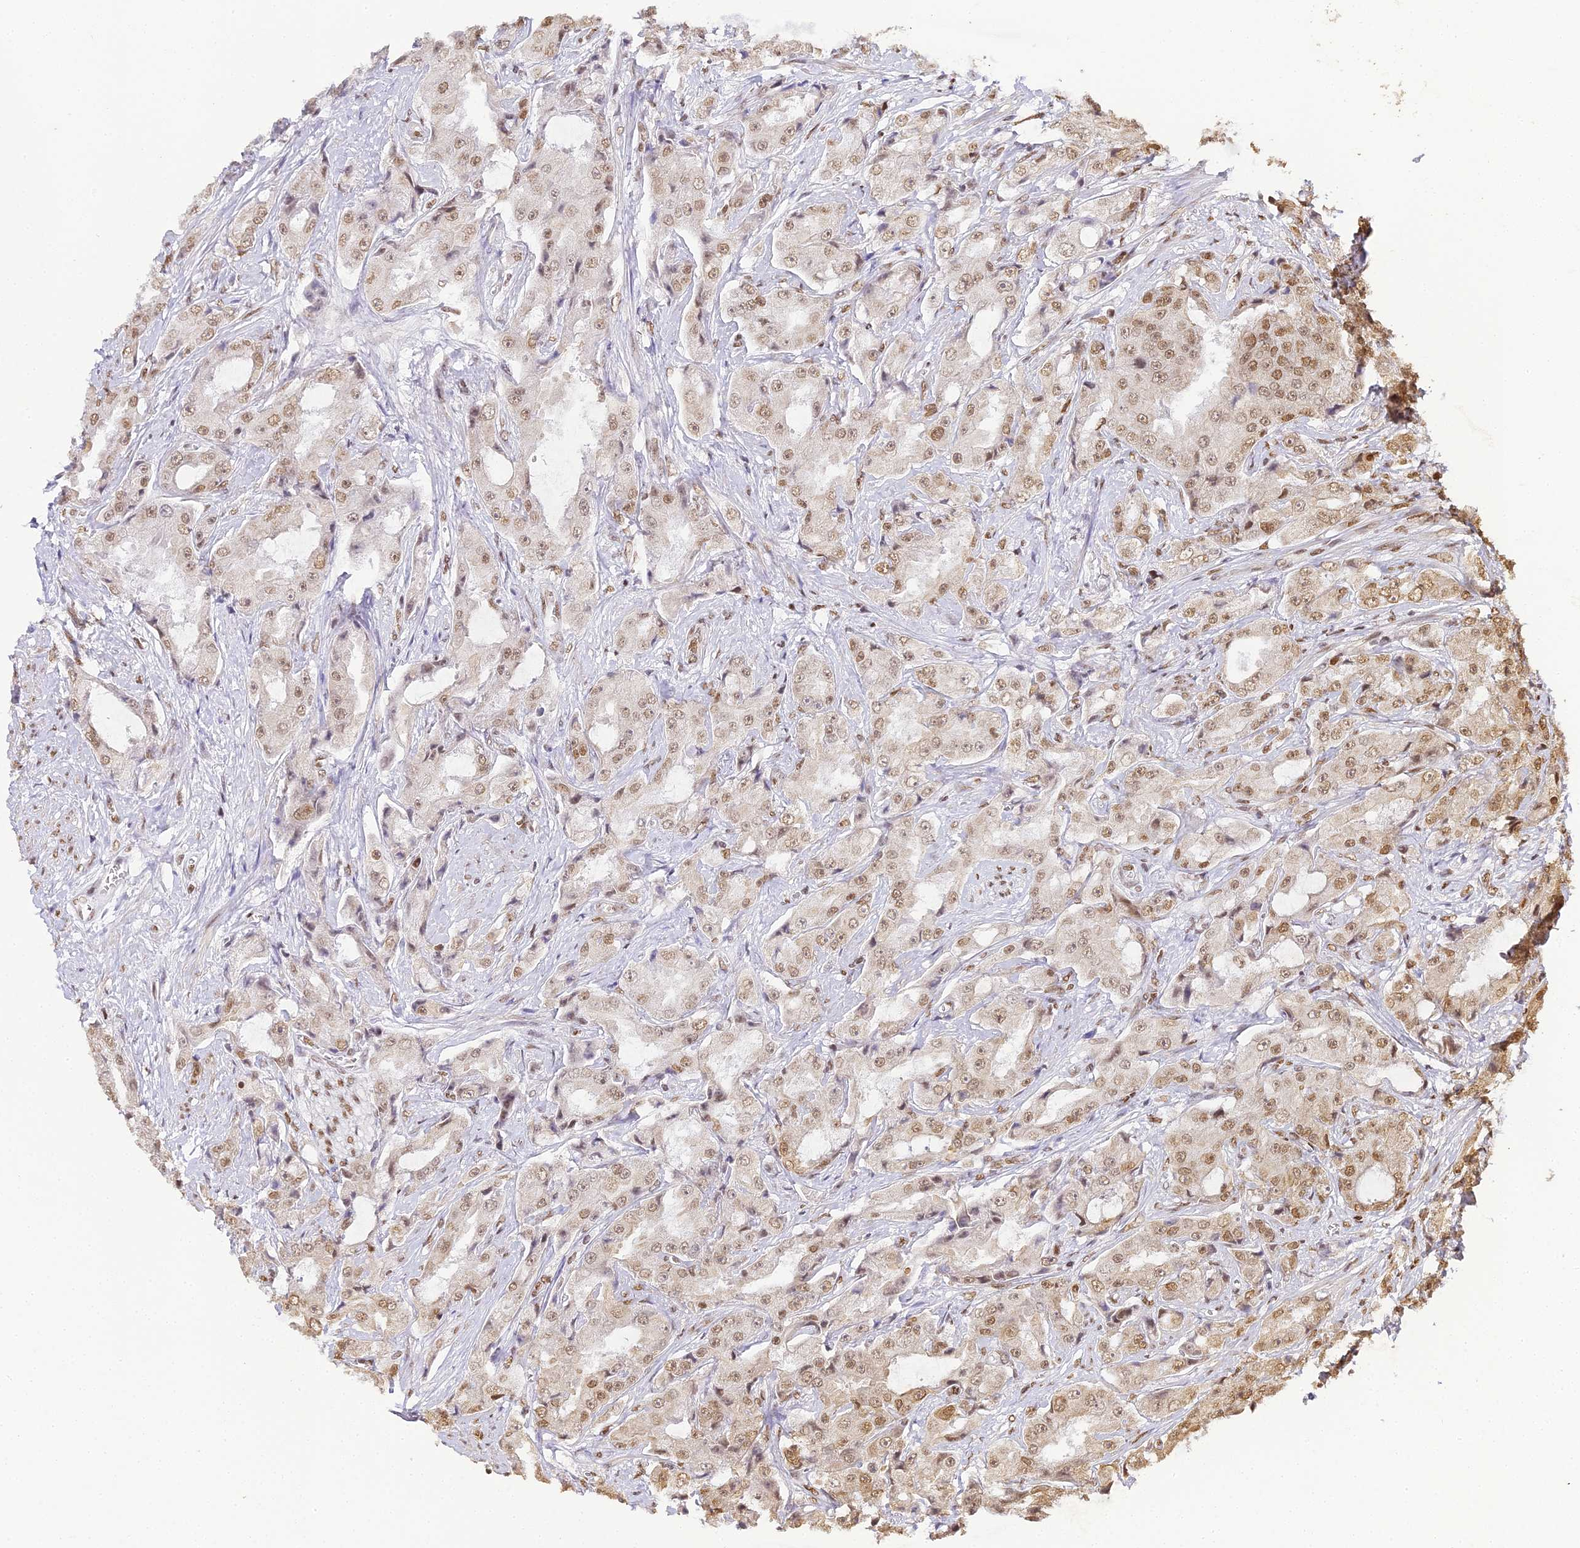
{"staining": {"intensity": "moderate", "quantity": ">75%", "location": "nuclear"}, "tissue": "prostate cancer", "cell_type": "Tumor cells", "image_type": "cancer", "snomed": [{"axis": "morphology", "description": "Adenocarcinoma, High grade"}, {"axis": "topography", "description": "Prostate"}], "caption": "Human prostate cancer stained with a brown dye reveals moderate nuclear positive expression in approximately >75% of tumor cells.", "gene": "HNRNPA1", "patient": {"sex": "male", "age": 73}}